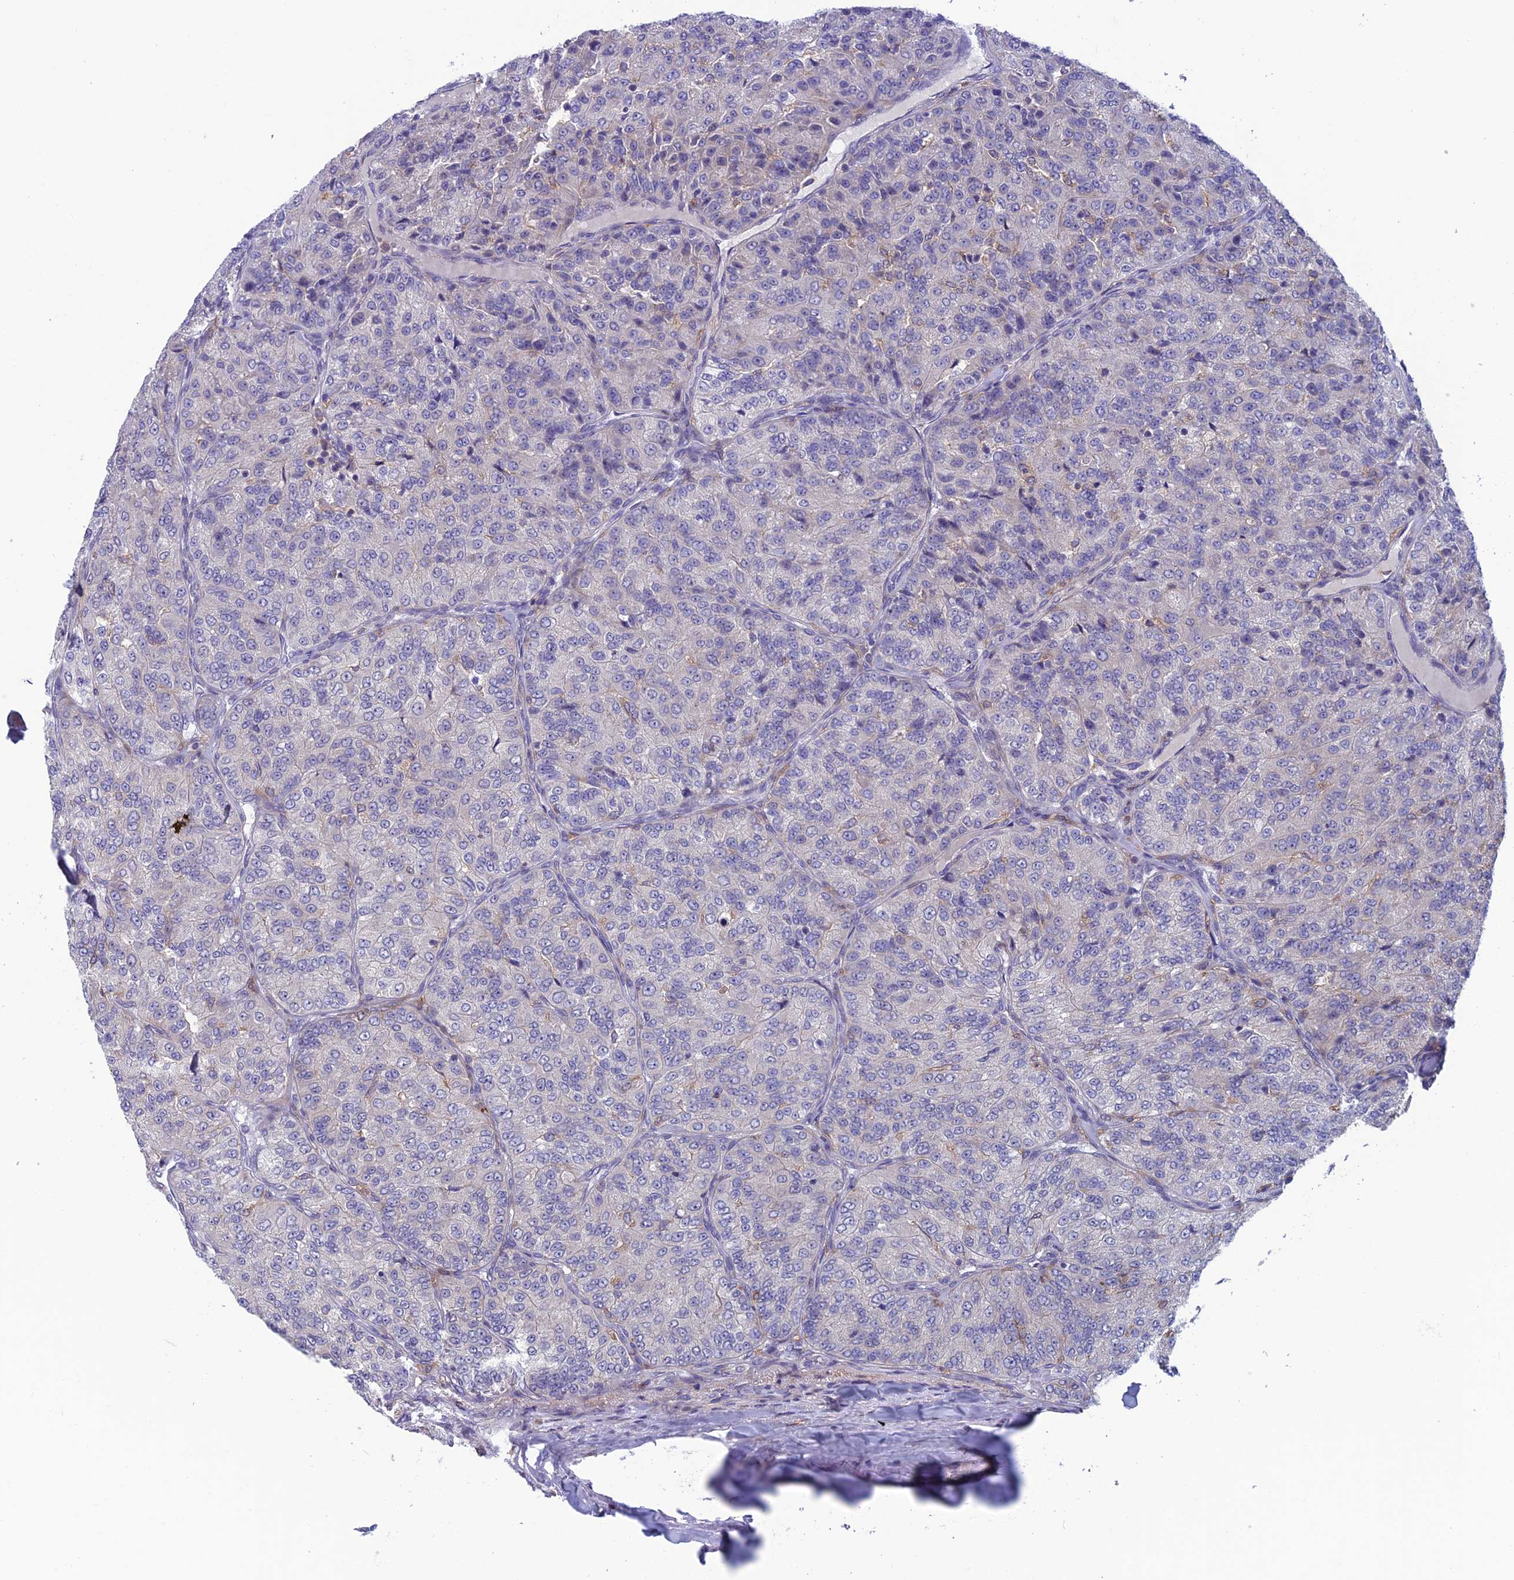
{"staining": {"intensity": "negative", "quantity": "none", "location": "none"}, "tissue": "renal cancer", "cell_type": "Tumor cells", "image_type": "cancer", "snomed": [{"axis": "morphology", "description": "Adenocarcinoma, NOS"}, {"axis": "topography", "description": "Kidney"}], "caption": "DAB (3,3'-diaminobenzidine) immunohistochemical staining of renal cancer exhibits no significant staining in tumor cells.", "gene": "MAST2", "patient": {"sex": "female", "age": 63}}